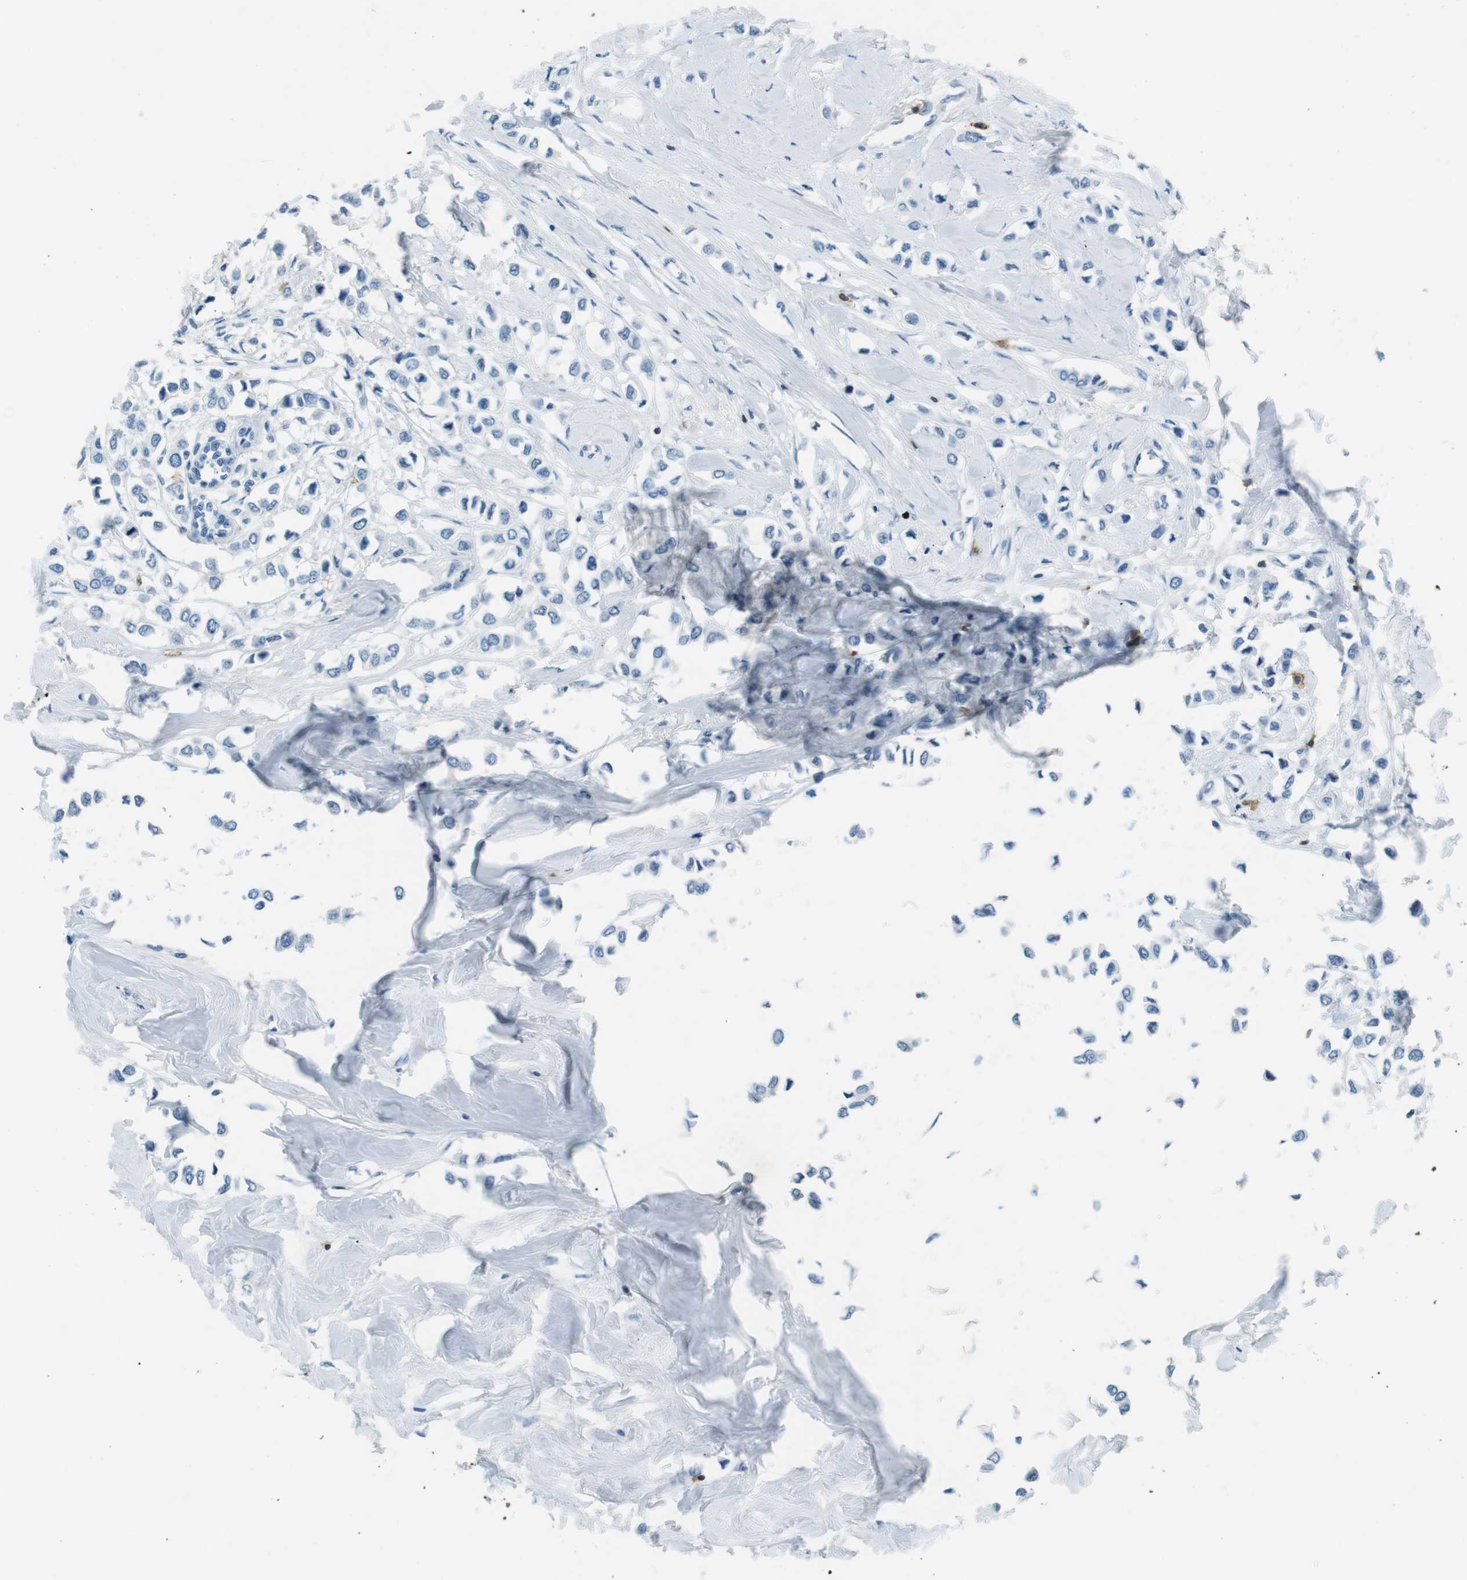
{"staining": {"intensity": "negative", "quantity": "none", "location": "none"}, "tissue": "breast cancer", "cell_type": "Tumor cells", "image_type": "cancer", "snomed": [{"axis": "morphology", "description": "Lobular carcinoma"}, {"axis": "topography", "description": "Breast"}], "caption": "This photomicrograph is of breast lobular carcinoma stained with immunohistochemistry (IHC) to label a protein in brown with the nuclei are counter-stained blue. There is no expression in tumor cells.", "gene": "LAT", "patient": {"sex": "female", "age": 51}}